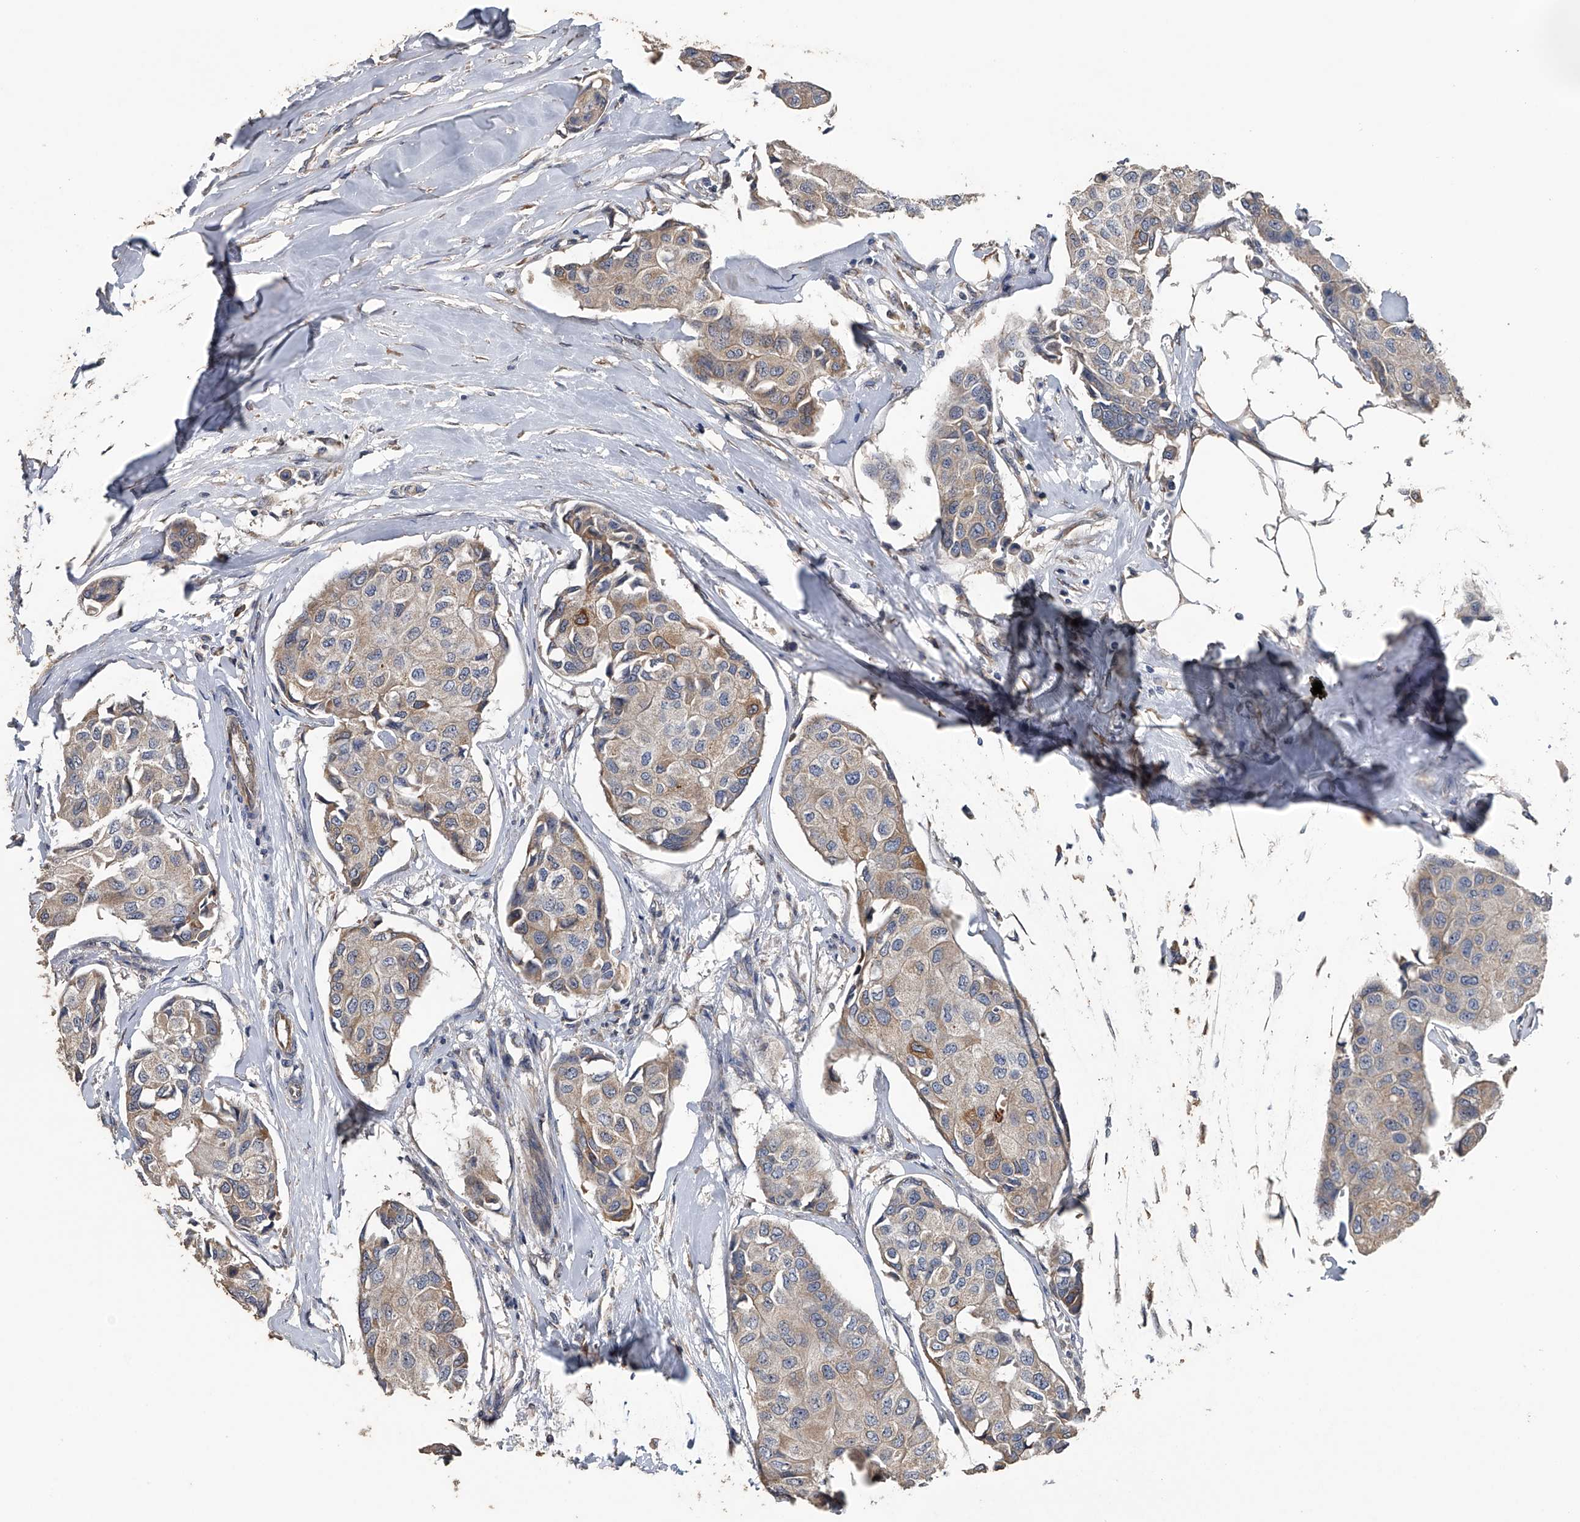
{"staining": {"intensity": "weak", "quantity": ">75%", "location": "cytoplasmic/membranous"}, "tissue": "breast cancer", "cell_type": "Tumor cells", "image_type": "cancer", "snomed": [{"axis": "morphology", "description": "Duct carcinoma"}, {"axis": "topography", "description": "Breast"}], "caption": "An immunohistochemistry (IHC) micrograph of neoplastic tissue is shown. Protein staining in brown labels weak cytoplasmic/membranous positivity in breast cancer (intraductal carcinoma) within tumor cells.", "gene": "PCLO", "patient": {"sex": "female", "age": 80}}